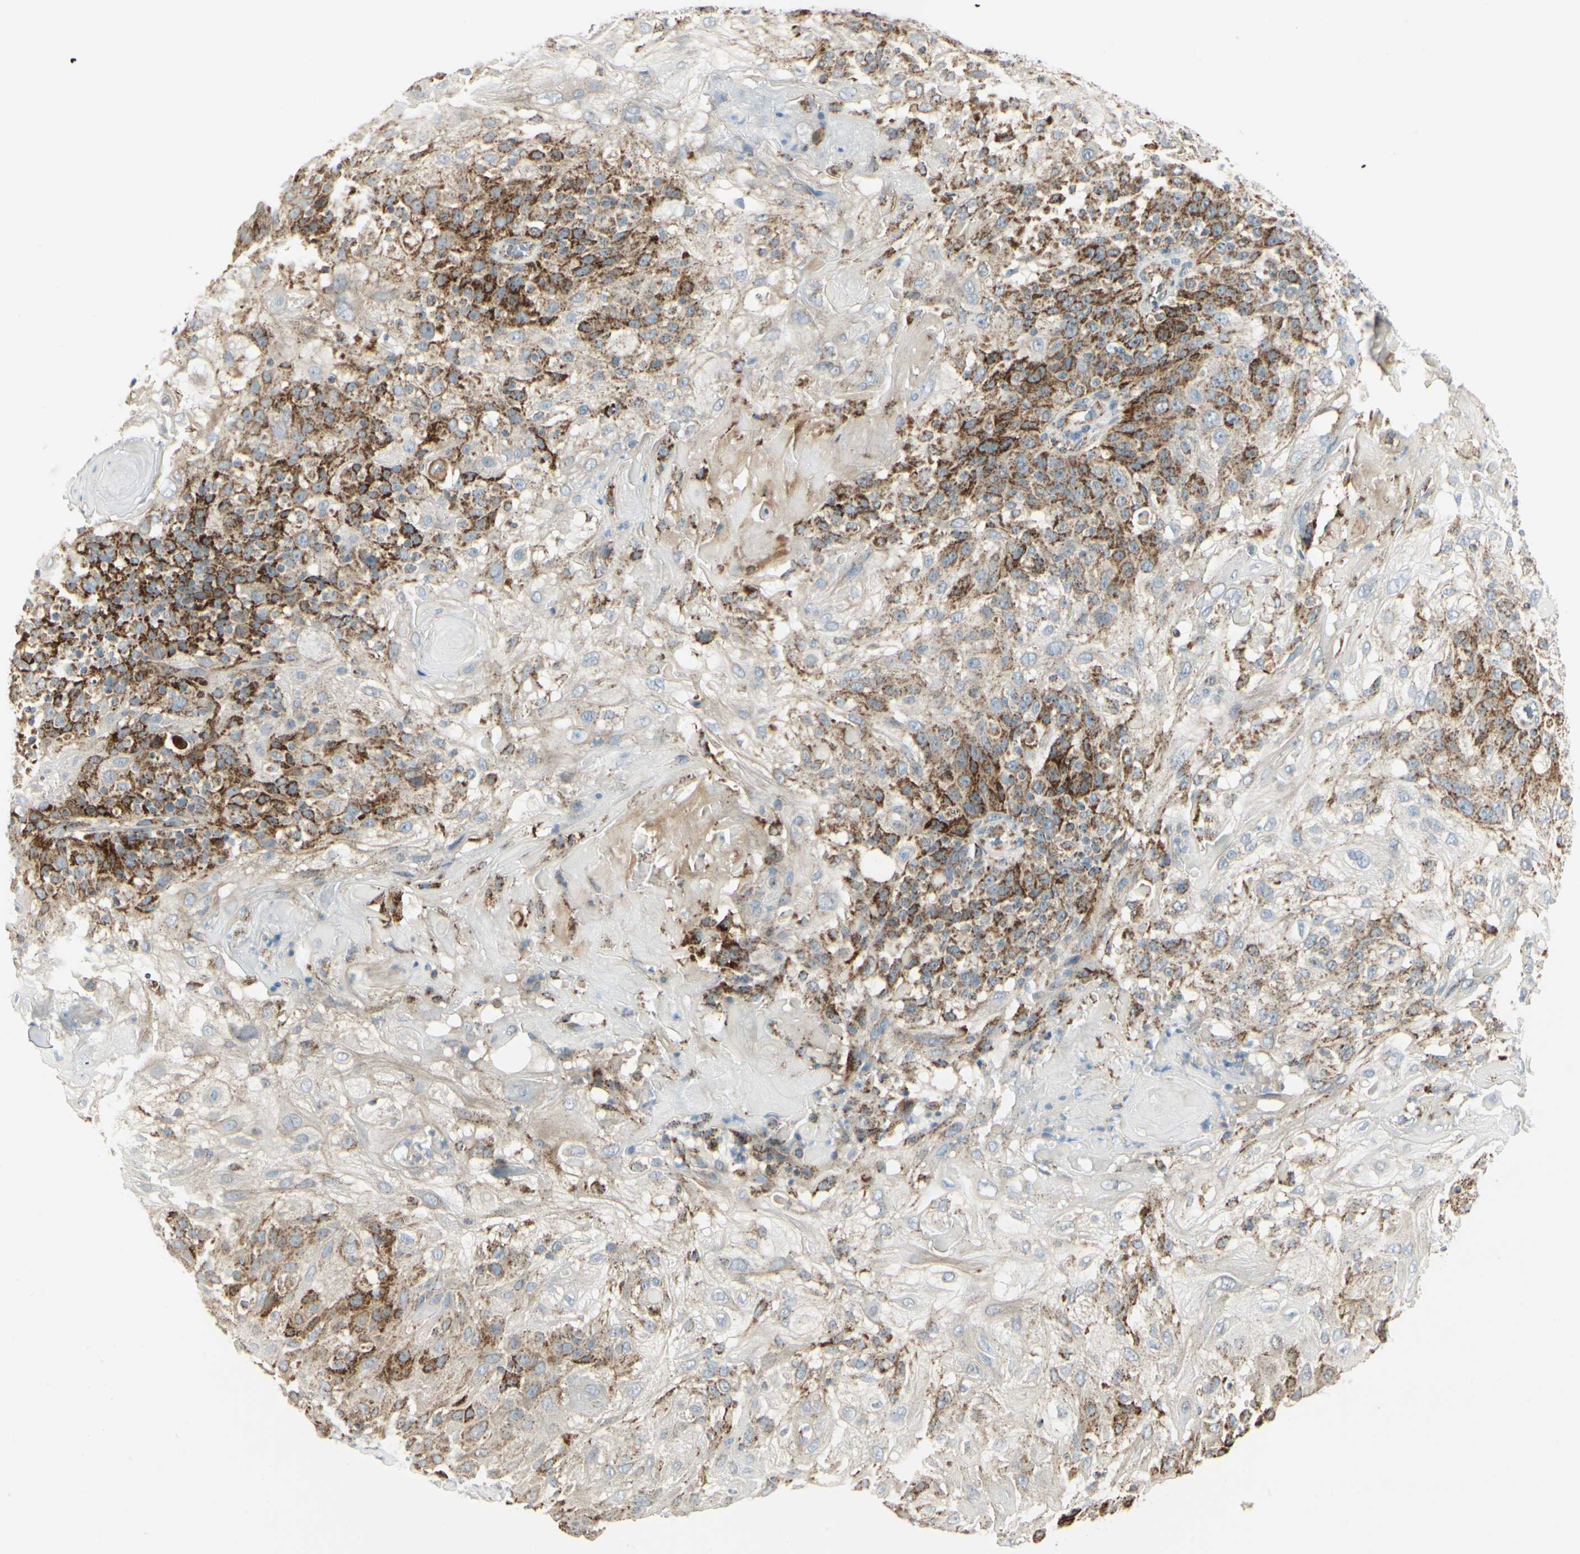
{"staining": {"intensity": "strong", "quantity": ">75%", "location": "cytoplasmic/membranous"}, "tissue": "skin cancer", "cell_type": "Tumor cells", "image_type": "cancer", "snomed": [{"axis": "morphology", "description": "Normal tissue, NOS"}, {"axis": "morphology", "description": "Squamous cell carcinoma, NOS"}, {"axis": "topography", "description": "Skin"}], "caption": "Human squamous cell carcinoma (skin) stained with a brown dye shows strong cytoplasmic/membranous positive positivity in about >75% of tumor cells.", "gene": "ANKS6", "patient": {"sex": "female", "age": 83}}